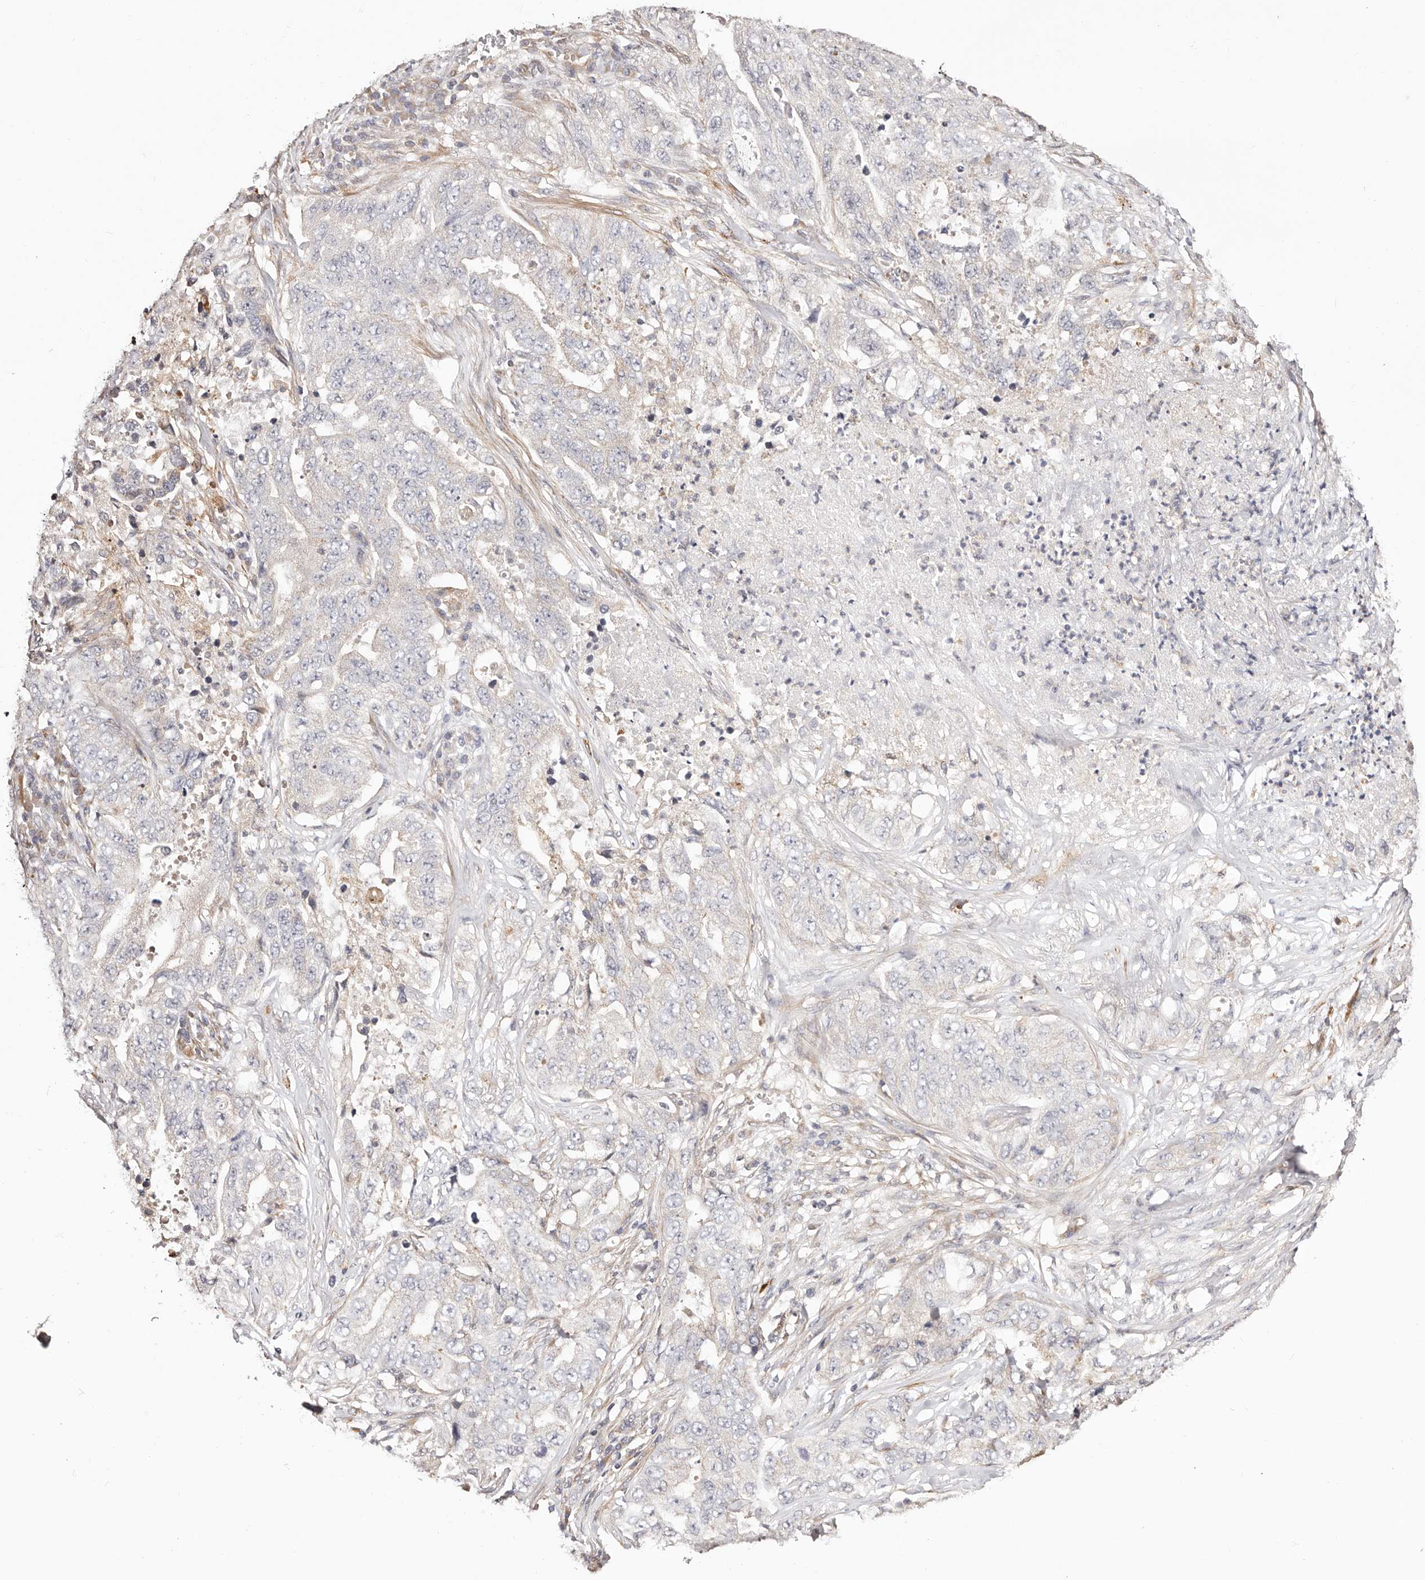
{"staining": {"intensity": "negative", "quantity": "none", "location": "none"}, "tissue": "lung cancer", "cell_type": "Tumor cells", "image_type": "cancer", "snomed": [{"axis": "morphology", "description": "Adenocarcinoma, NOS"}, {"axis": "topography", "description": "Lung"}], "caption": "Tumor cells are negative for protein expression in human lung adenocarcinoma.", "gene": "MAPK1", "patient": {"sex": "female", "age": 51}}